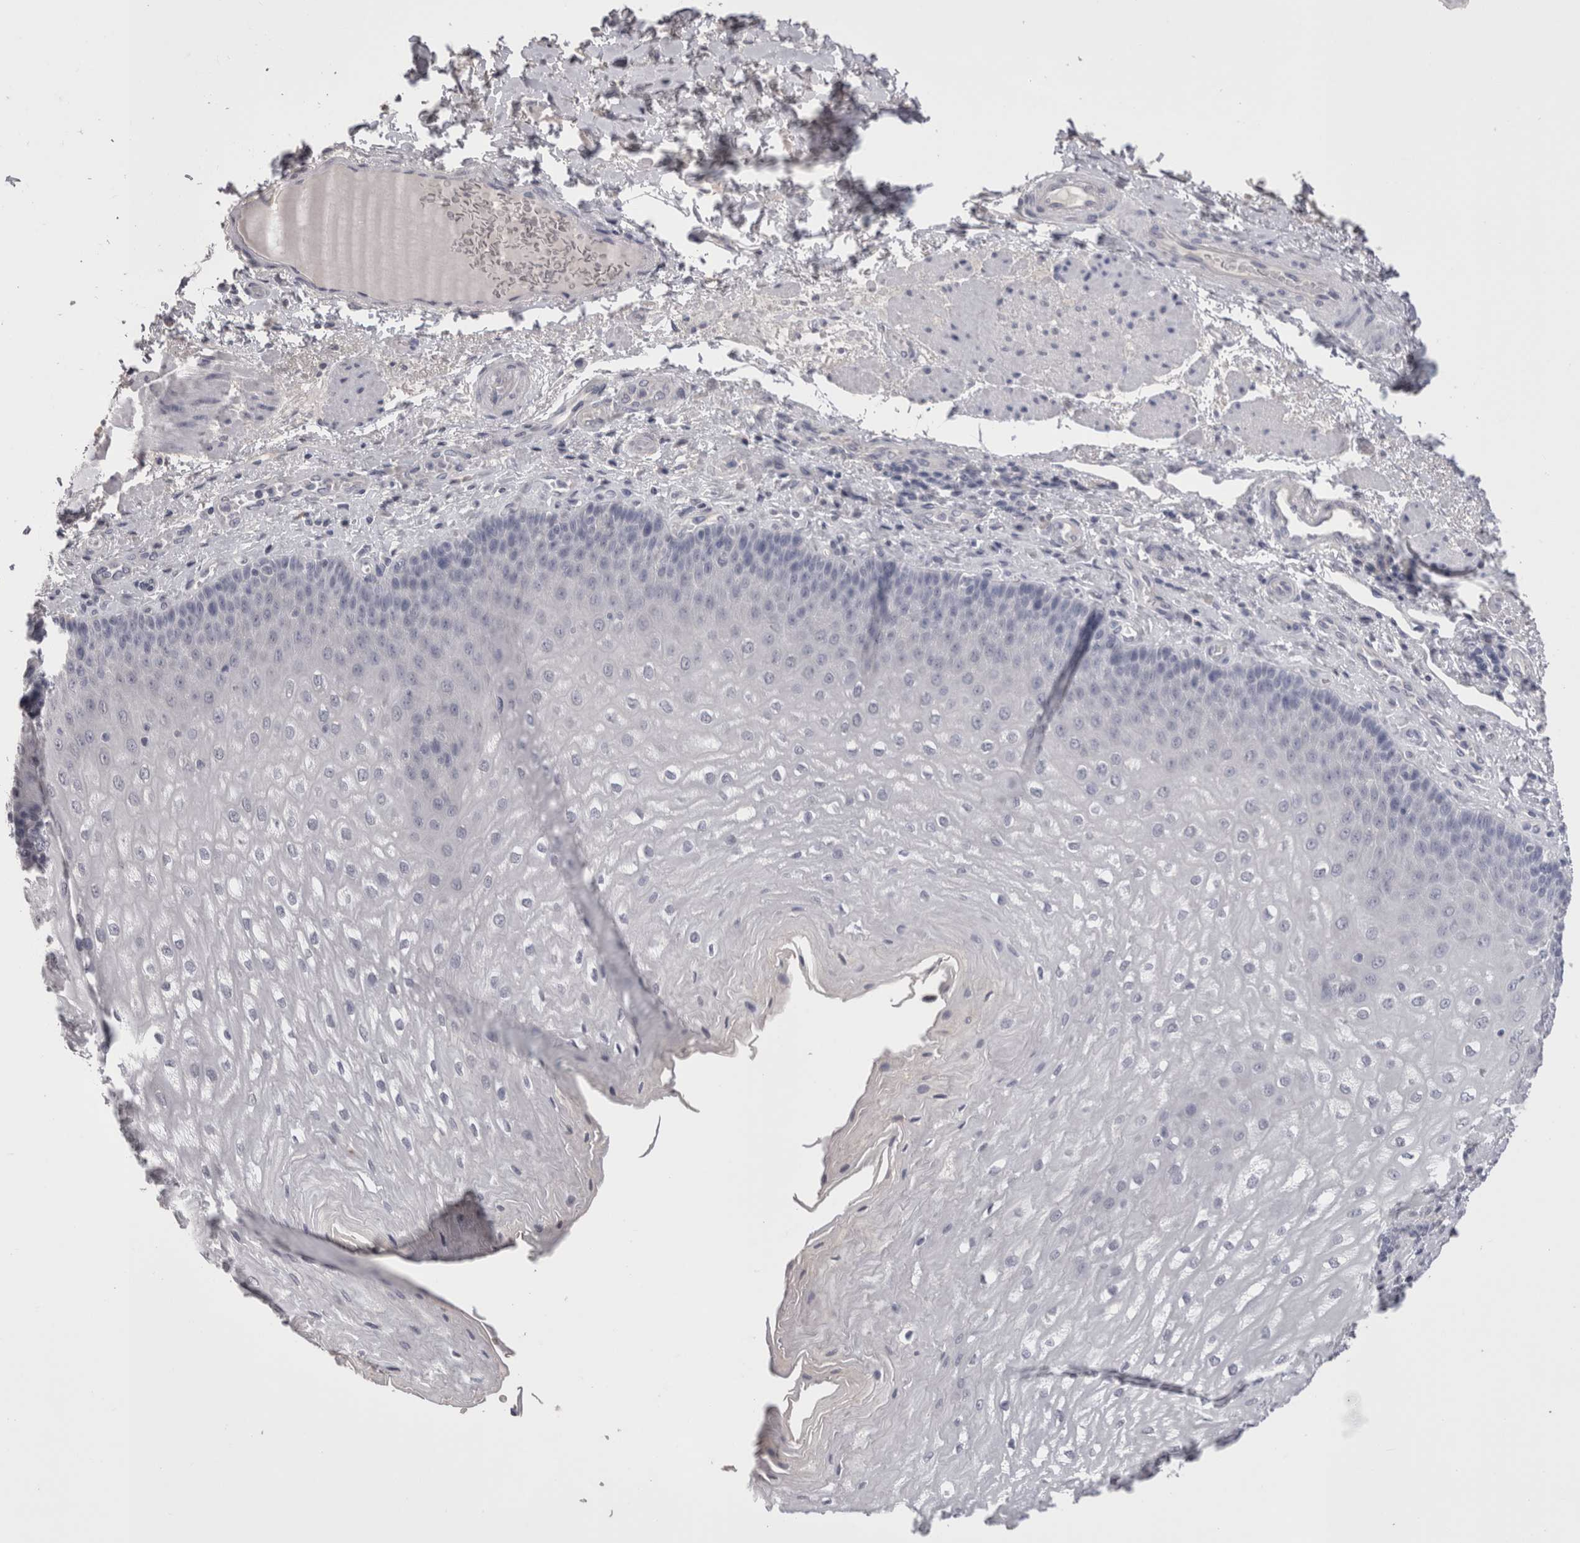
{"staining": {"intensity": "negative", "quantity": "none", "location": "none"}, "tissue": "esophagus", "cell_type": "Squamous epithelial cells", "image_type": "normal", "snomed": [{"axis": "morphology", "description": "Normal tissue, NOS"}, {"axis": "topography", "description": "Esophagus"}], "caption": "The histopathology image shows no staining of squamous epithelial cells in benign esophagus. Nuclei are stained in blue.", "gene": "CDHR5", "patient": {"sex": "male", "age": 54}}